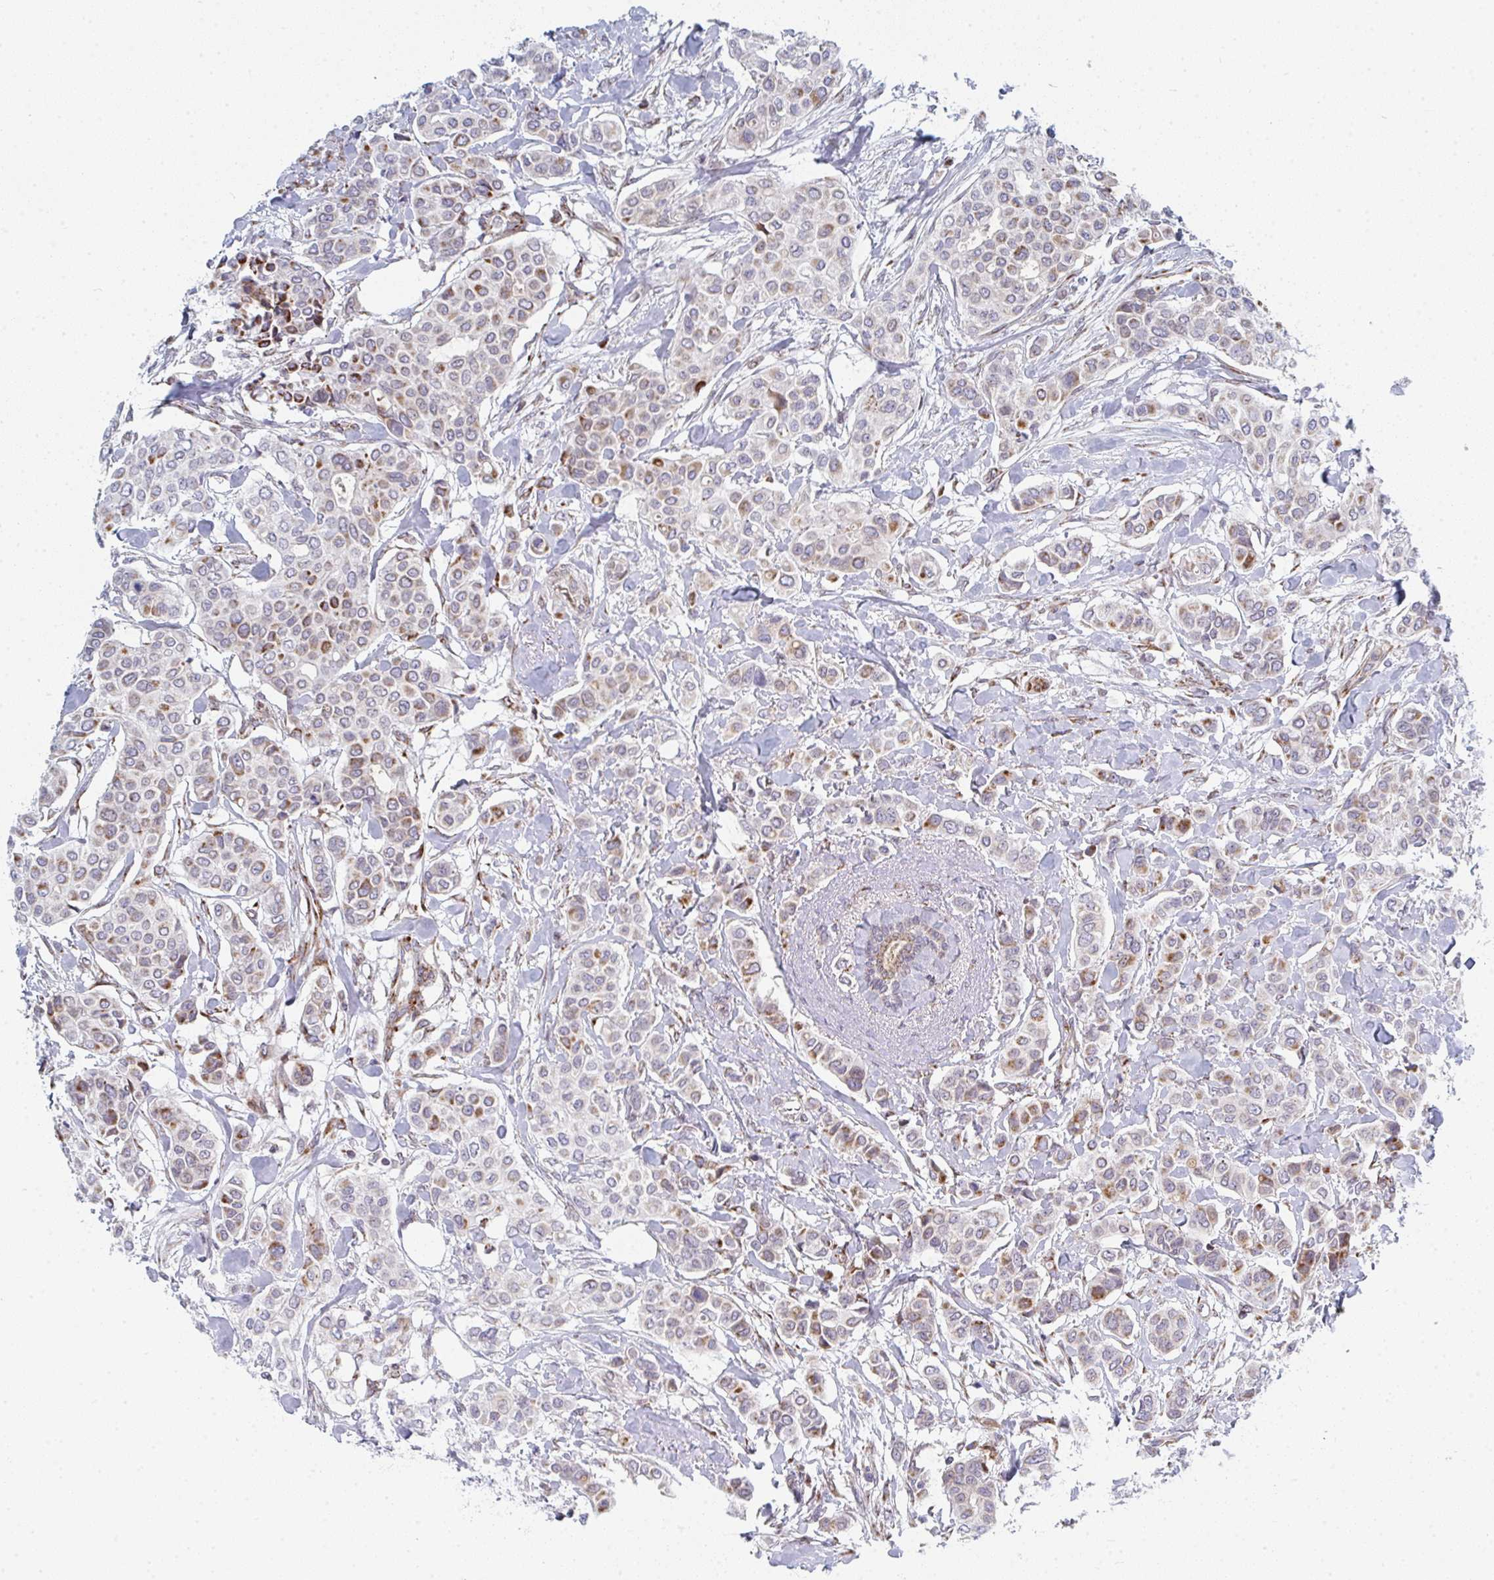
{"staining": {"intensity": "moderate", "quantity": "25%-75%", "location": "cytoplasmic/membranous"}, "tissue": "breast cancer", "cell_type": "Tumor cells", "image_type": "cancer", "snomed": [{"axis": "morphology", "description": "Lobular carcinoma"}, {"axis": "topography", "description": "Breast"}], "caption": "Immunohistochemistry micrograph of breast lobular carcinoma stained for a protein (brown), which demonstrates medium levels of moderate cytoplasmic/membranous positivity in about 25%-75% of tumor cells.", "gene": "PRKCH", "patient": {"sex": "female", "age": 51}}